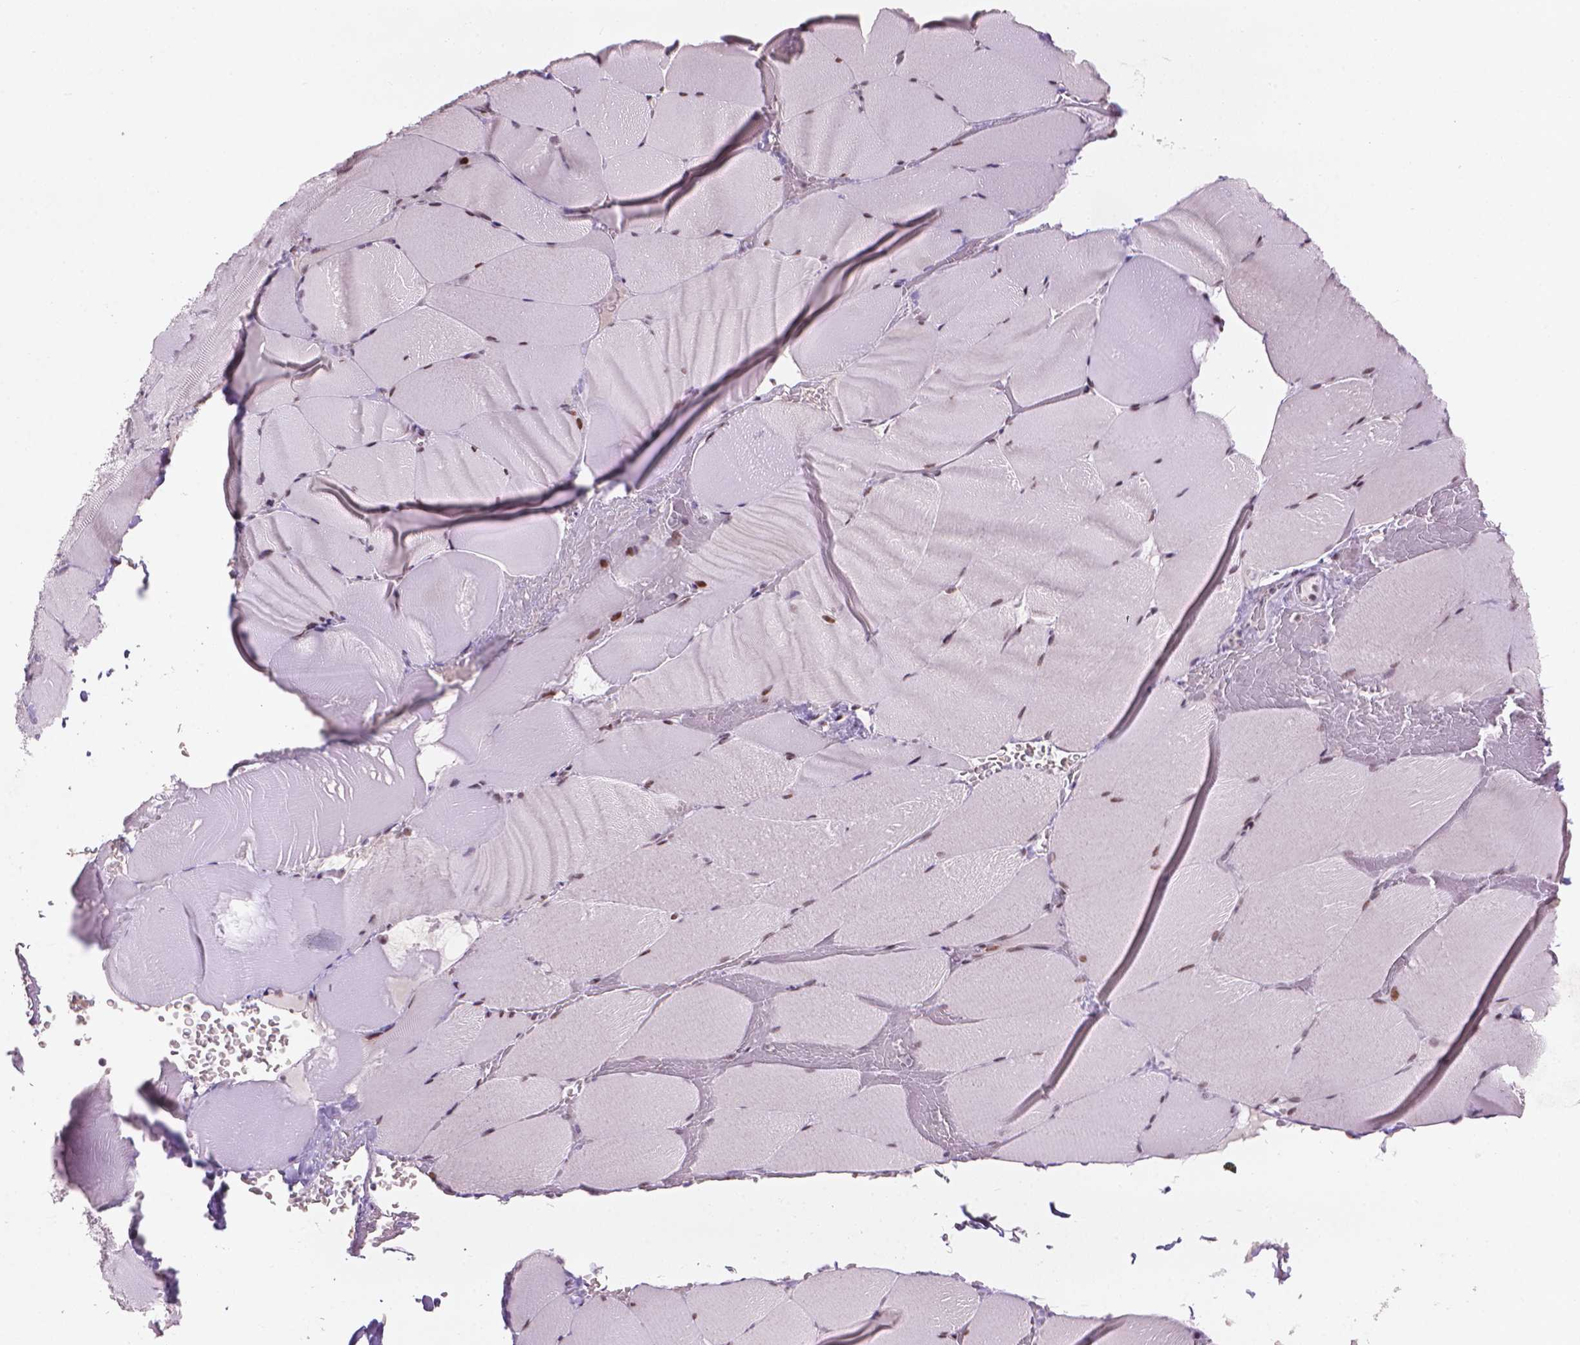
{"staining": {"intensity": "moderate", "quantity": "<25%", "location": "nuclear"}, "tissue": "skeletal muscle", "cell_type": "Myocytes", "image_type": "normal", "snomed": [{"axis": "morphology", "description": "Normal tissue, NOS"}, {"axis": "topography", "description": "Skeletal muscle"}], "caption": "Immunohistochemistry (IHC) micrograph of normal skeletal muscle: human skeletal muscle stained using IHC exhibits low levels of moderate protein expression localized specifically in the nuclear of myocytes, appearing as a nuclear brown color.", "gene": "HES7", "patient": {"sex": "female", "age": 37}}